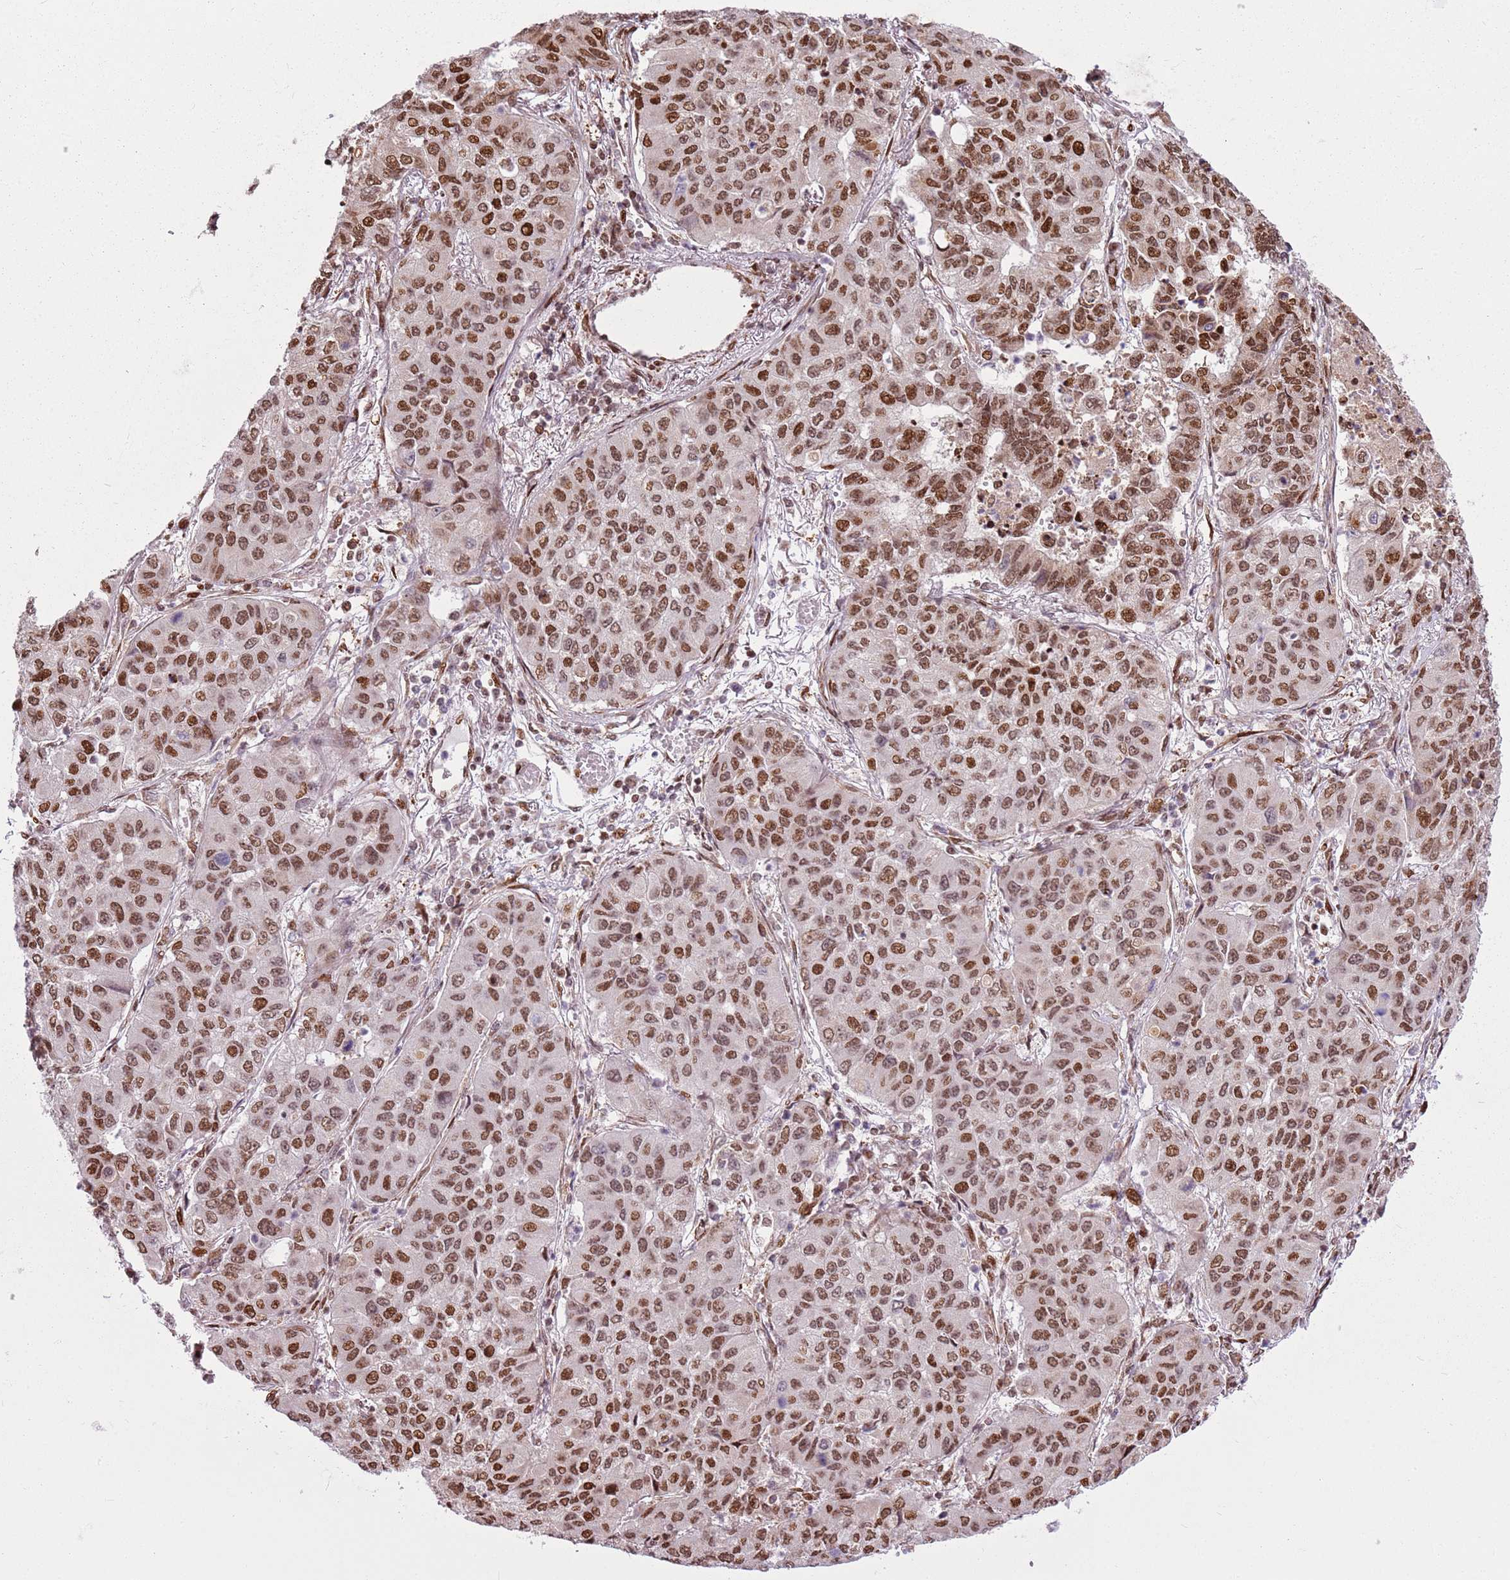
{"staining": {"intensity": "moderate", "quantity": ">75%", "location": "nuclear"}, "tissue": "lung cancer", "cell_type": "Tumor cells", "image_type": "cancer", "snomed": [{"axis": "morphology", "description": "Squamous cell carcinoma, NOS"}, {"axis": "topography", "description": "Lung"}], "caption": "Squamous cell carcinoma (lung) stained with a protein marker demonstrates moderate staining in tumor cells.", "gene": "PCTP", "patient": {"sex": "male", "age": 74}}